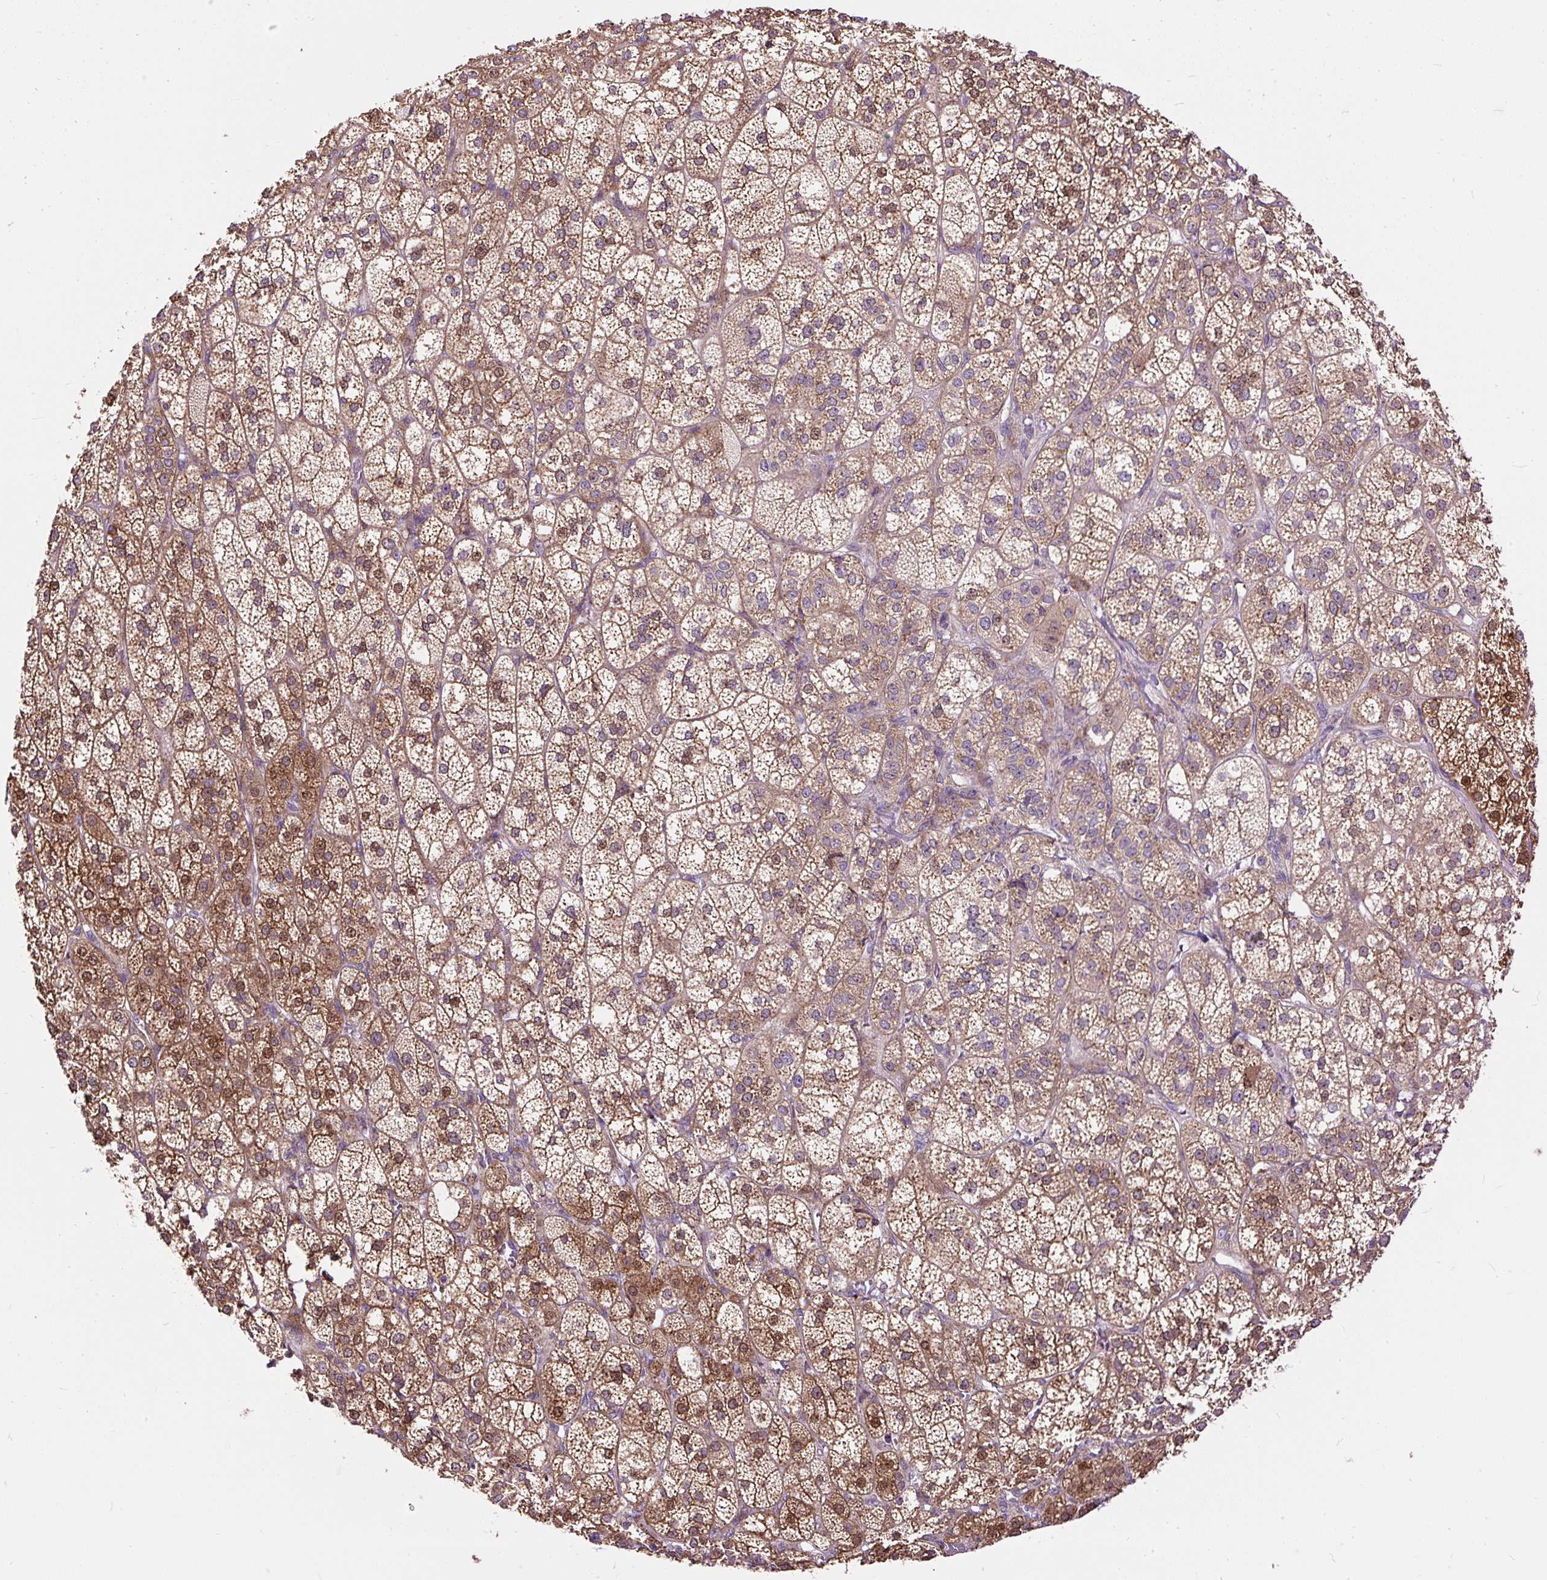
{"staining": {"intensity": "strong", "quantity": "25%-75%", "location": "cytoplasmic/membranous"}, "tissue": "adrenal gland", "cell_type": "Glandular cells", "image_type": "normal", "snomed": [{"axis": "morphology", "description": "Normal tissue, NOS"}, {"axis": "topography", "description": "Adrenal gland"}], "caption": "Strong cytoplasmic/membranous positivity for a protein is present in approximately 25%-75% of glandular cells of unremarkable adrenal gland using IHC.", "gene": "RPS5", "patient": {"sex": "female", "age": 60}}